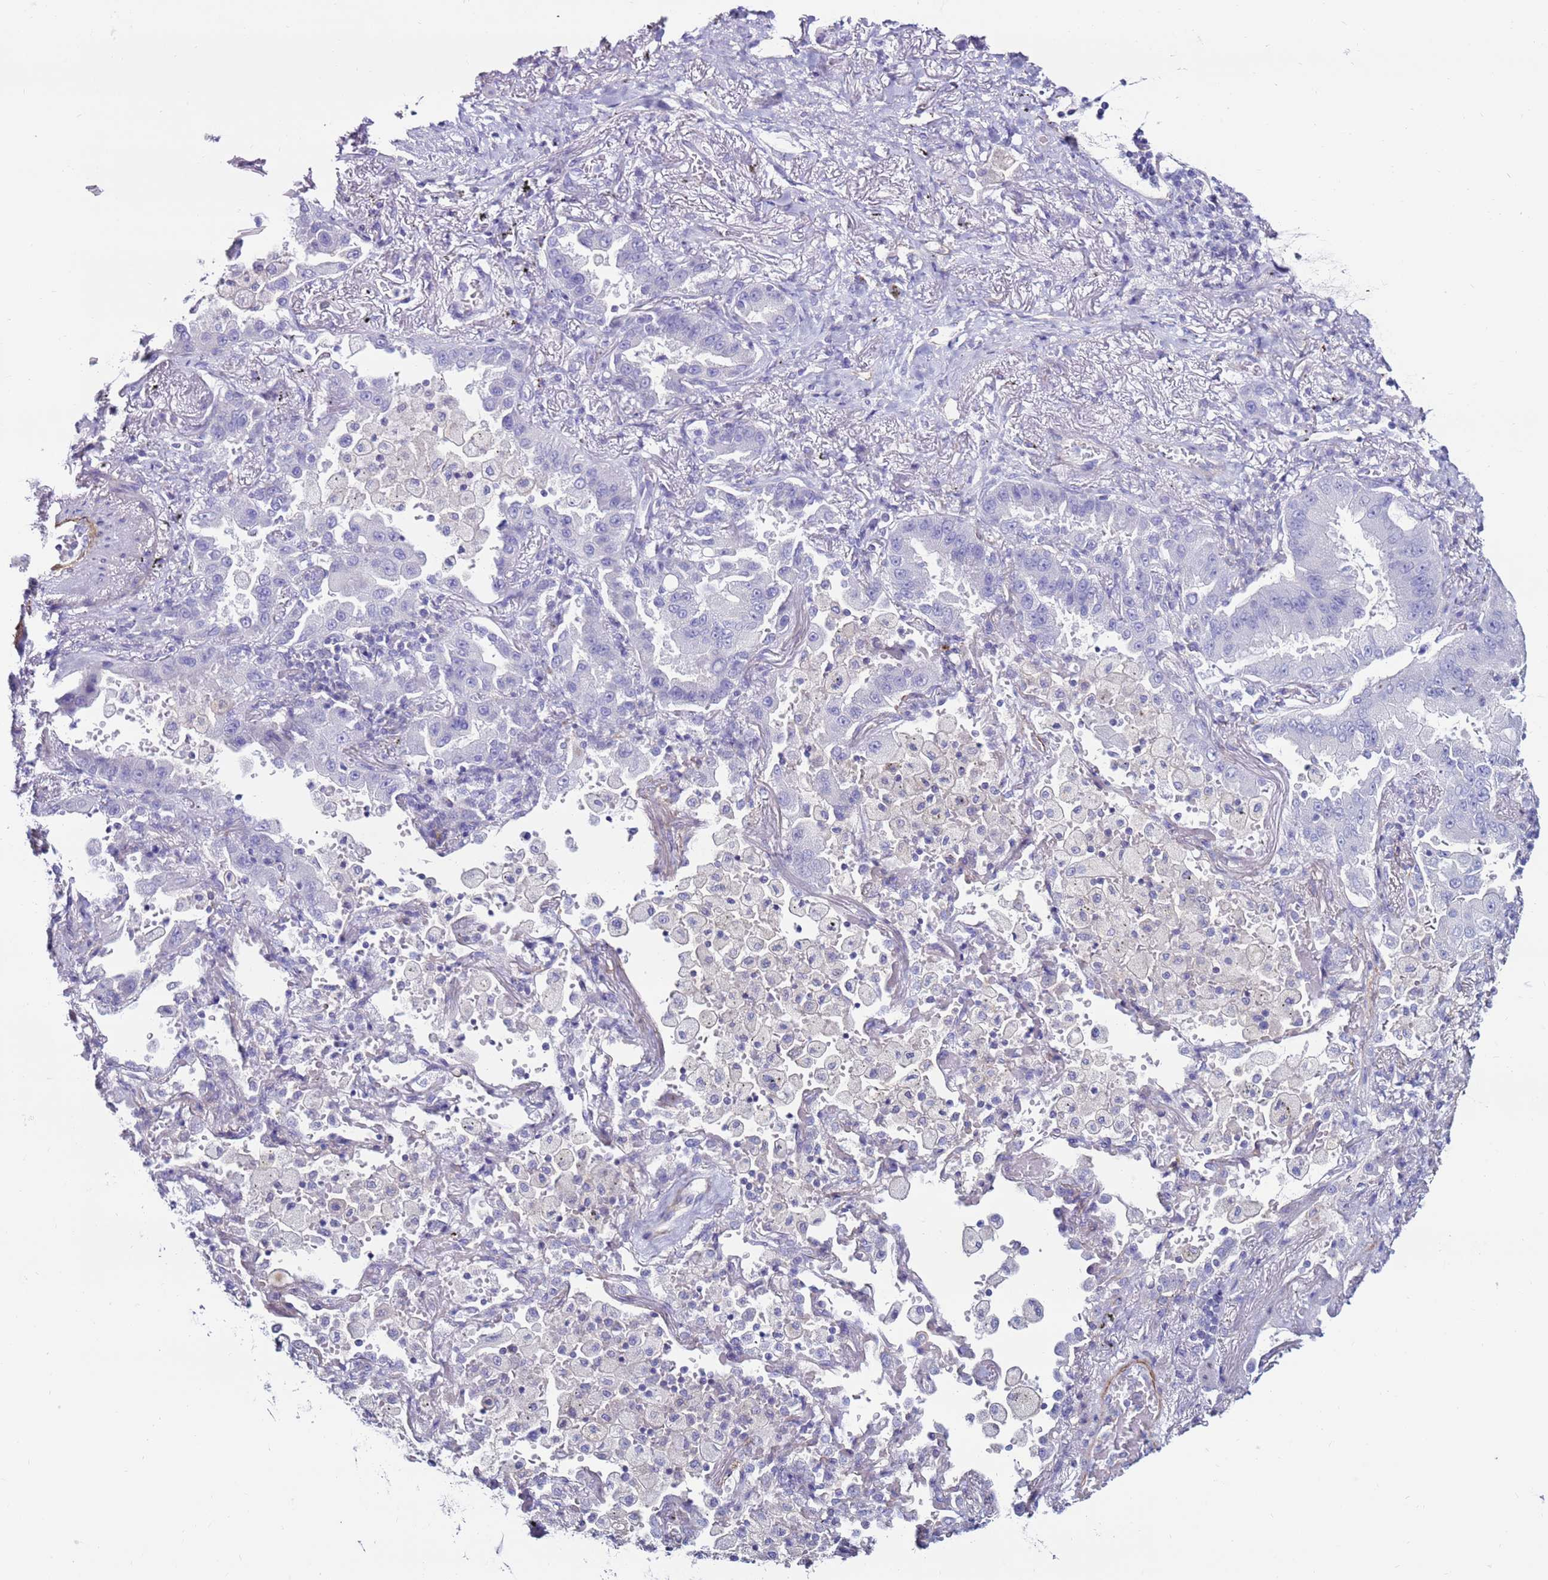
{"staining": {"intensity": "negative", "quantity": "none", "location": "none"}, "tissue": "lung cancer", "cell_type": "Tumor cells", "image_type": "cancer", "snomed": [{"axis": "morphology", "description": "Squamous cell carcinoma, NOS"}, {"axis": "topography", "description": "Lung"}], "caption": "High magnification brightfield microscopy of squamous cell carcinoma (lung) stained with DAB (3,3'-diaminobenzidine) (brown) and counterstained with hematoxylin (blue): tumor cells show no significant staining.", "gene": "CLEC4M", "patient": {"sex": "male", "age": 74}}